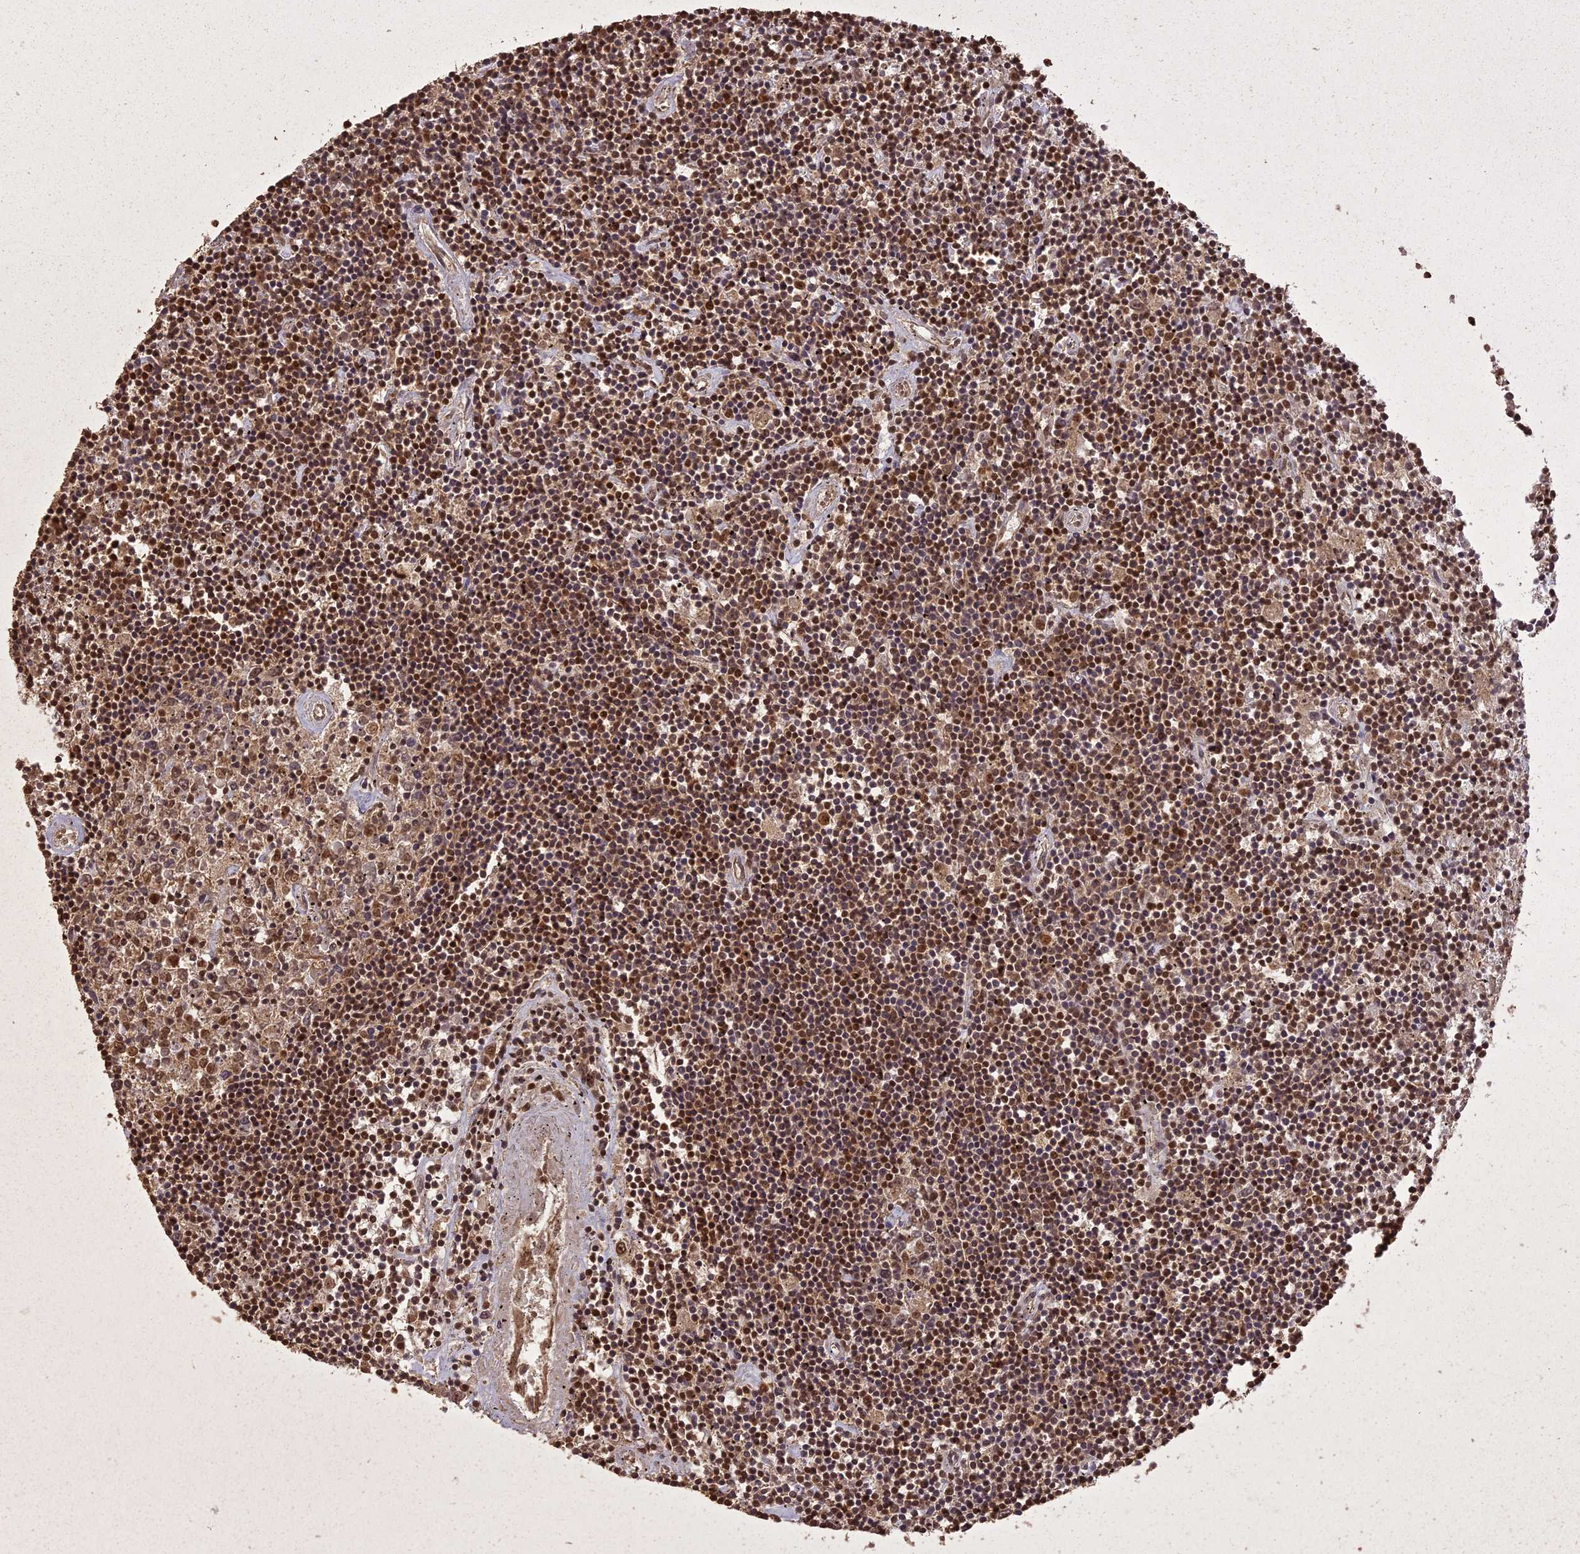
{"staining": {"intensity": "moderate", "quantity": ">75%", "location": "cytoplasmic/membranous,nuclear"}, "tissue": "lymphoma", "cell_type": "Tumor cells", "image_type": "cancer", "snomed": [{"axis": "morphology", "description": "Malignant lymphoma, non-Hodgkin's type, Low grade"}, {"axis": "topography", "description": "Spleen"}], "caption": "There is medium levels of moderate cytoplasmic/membranous and nuclear staining in tumor cells of malignant lymphoma, non-Hodgkin's type (low-grade), as demonstrated by immunohistochemical staining (brown color).", "gene": "LIN37", "patient": {"sex": "male", "age": 76}}